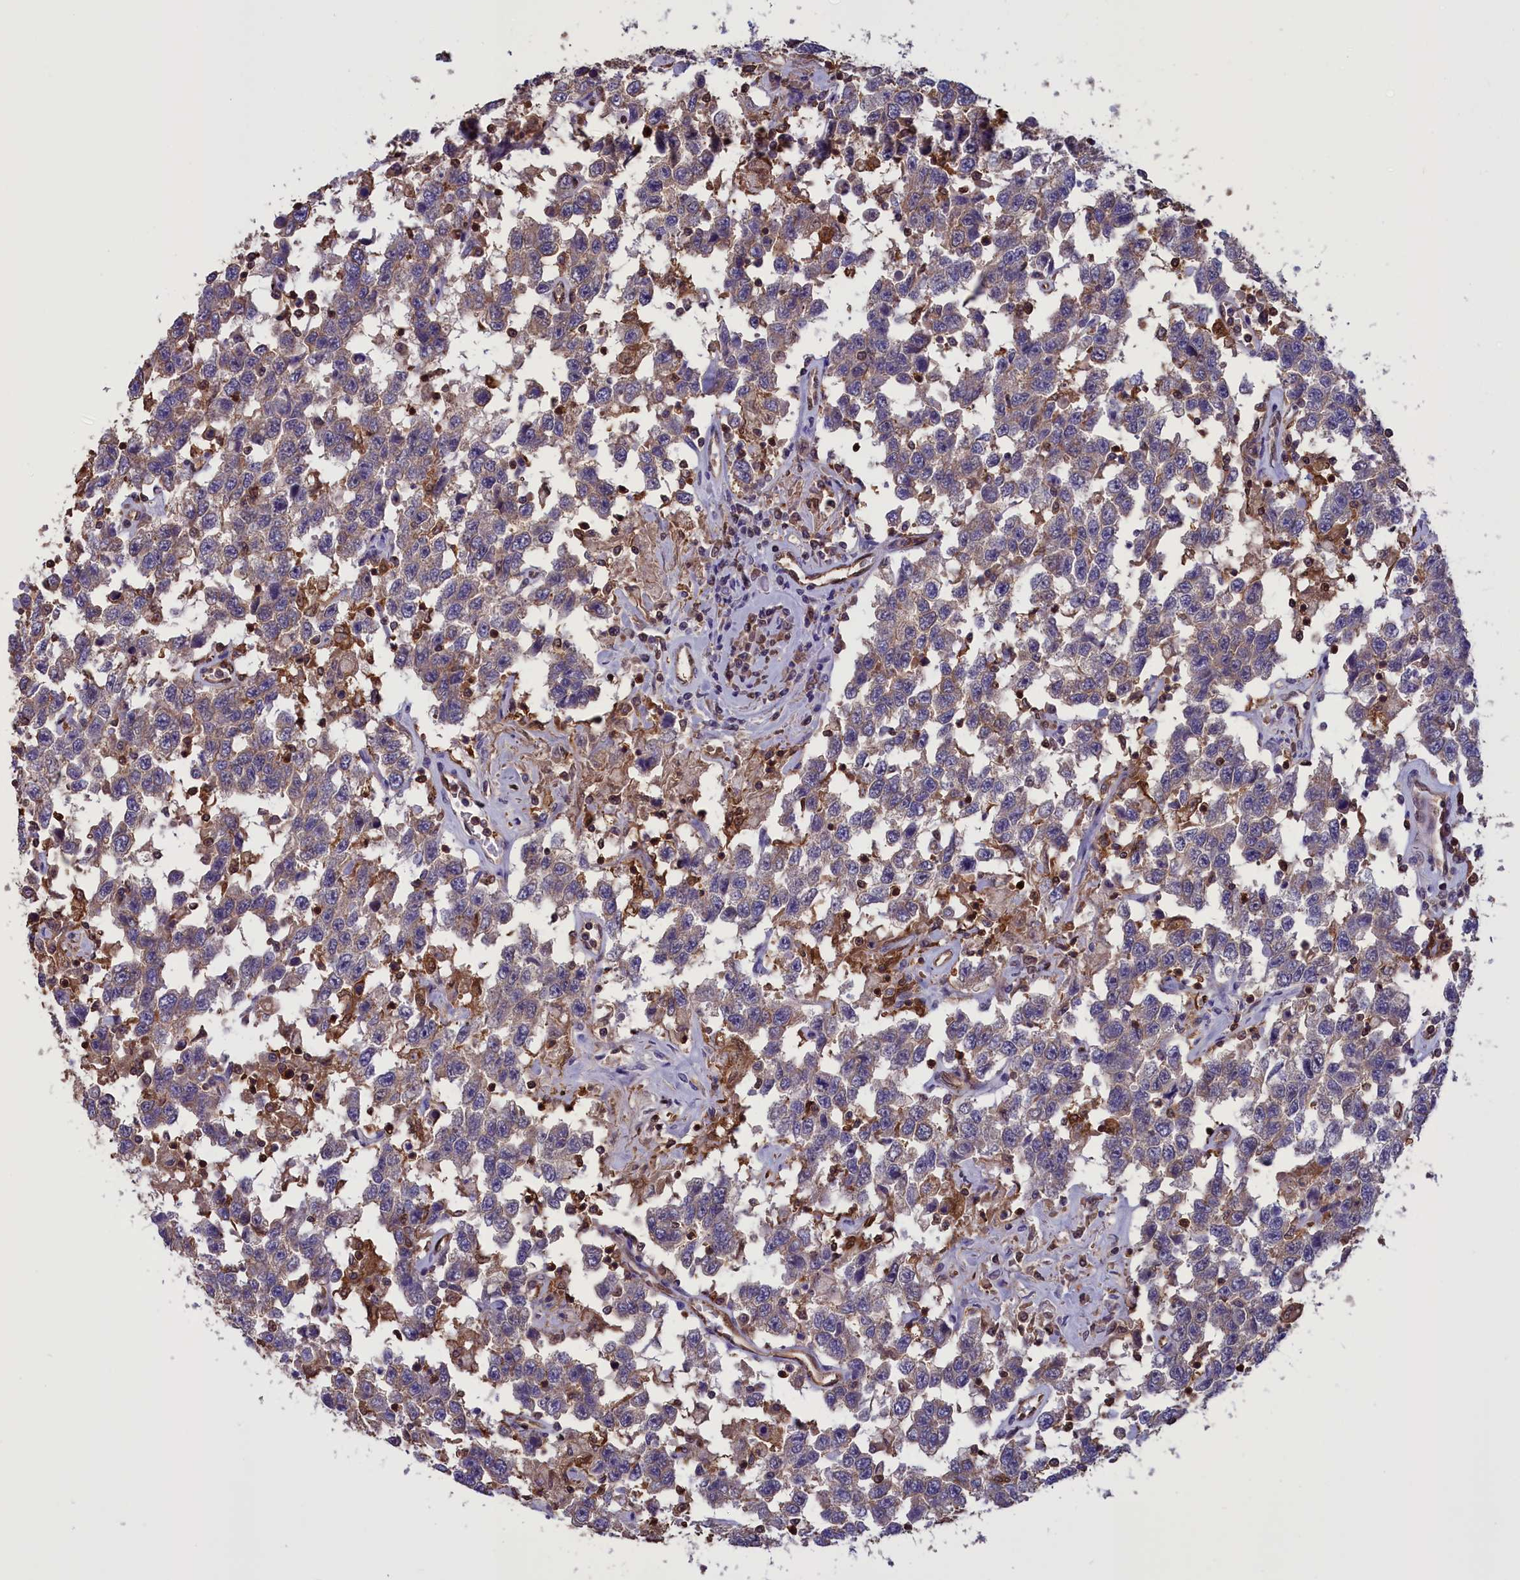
{"staining": {"intensity": "negative", "quantity": "none", "location": "none"}, "tissue": "testis cancer", "cell_type": "Tumor cells", "image_type": "cancer", "snomed": [{"axis": "morphology", "description": "Seminoma, NOS"}, {"axis": "topography", "description": "Testis"}], "caption": "The immunohistochemistry (IHC) photomicrograph has no significant staining in tumor cells of testis seminoma tissue. The staining was performed using DAB (3,3'-diaminobenzidine) to visualize the protein expression in brown, while the nuclei were stained in blue with hematoxylin (Magnification: 20x).", "gene": "ARHGAP18", "patient": {"sex": "male", "age": 41}}